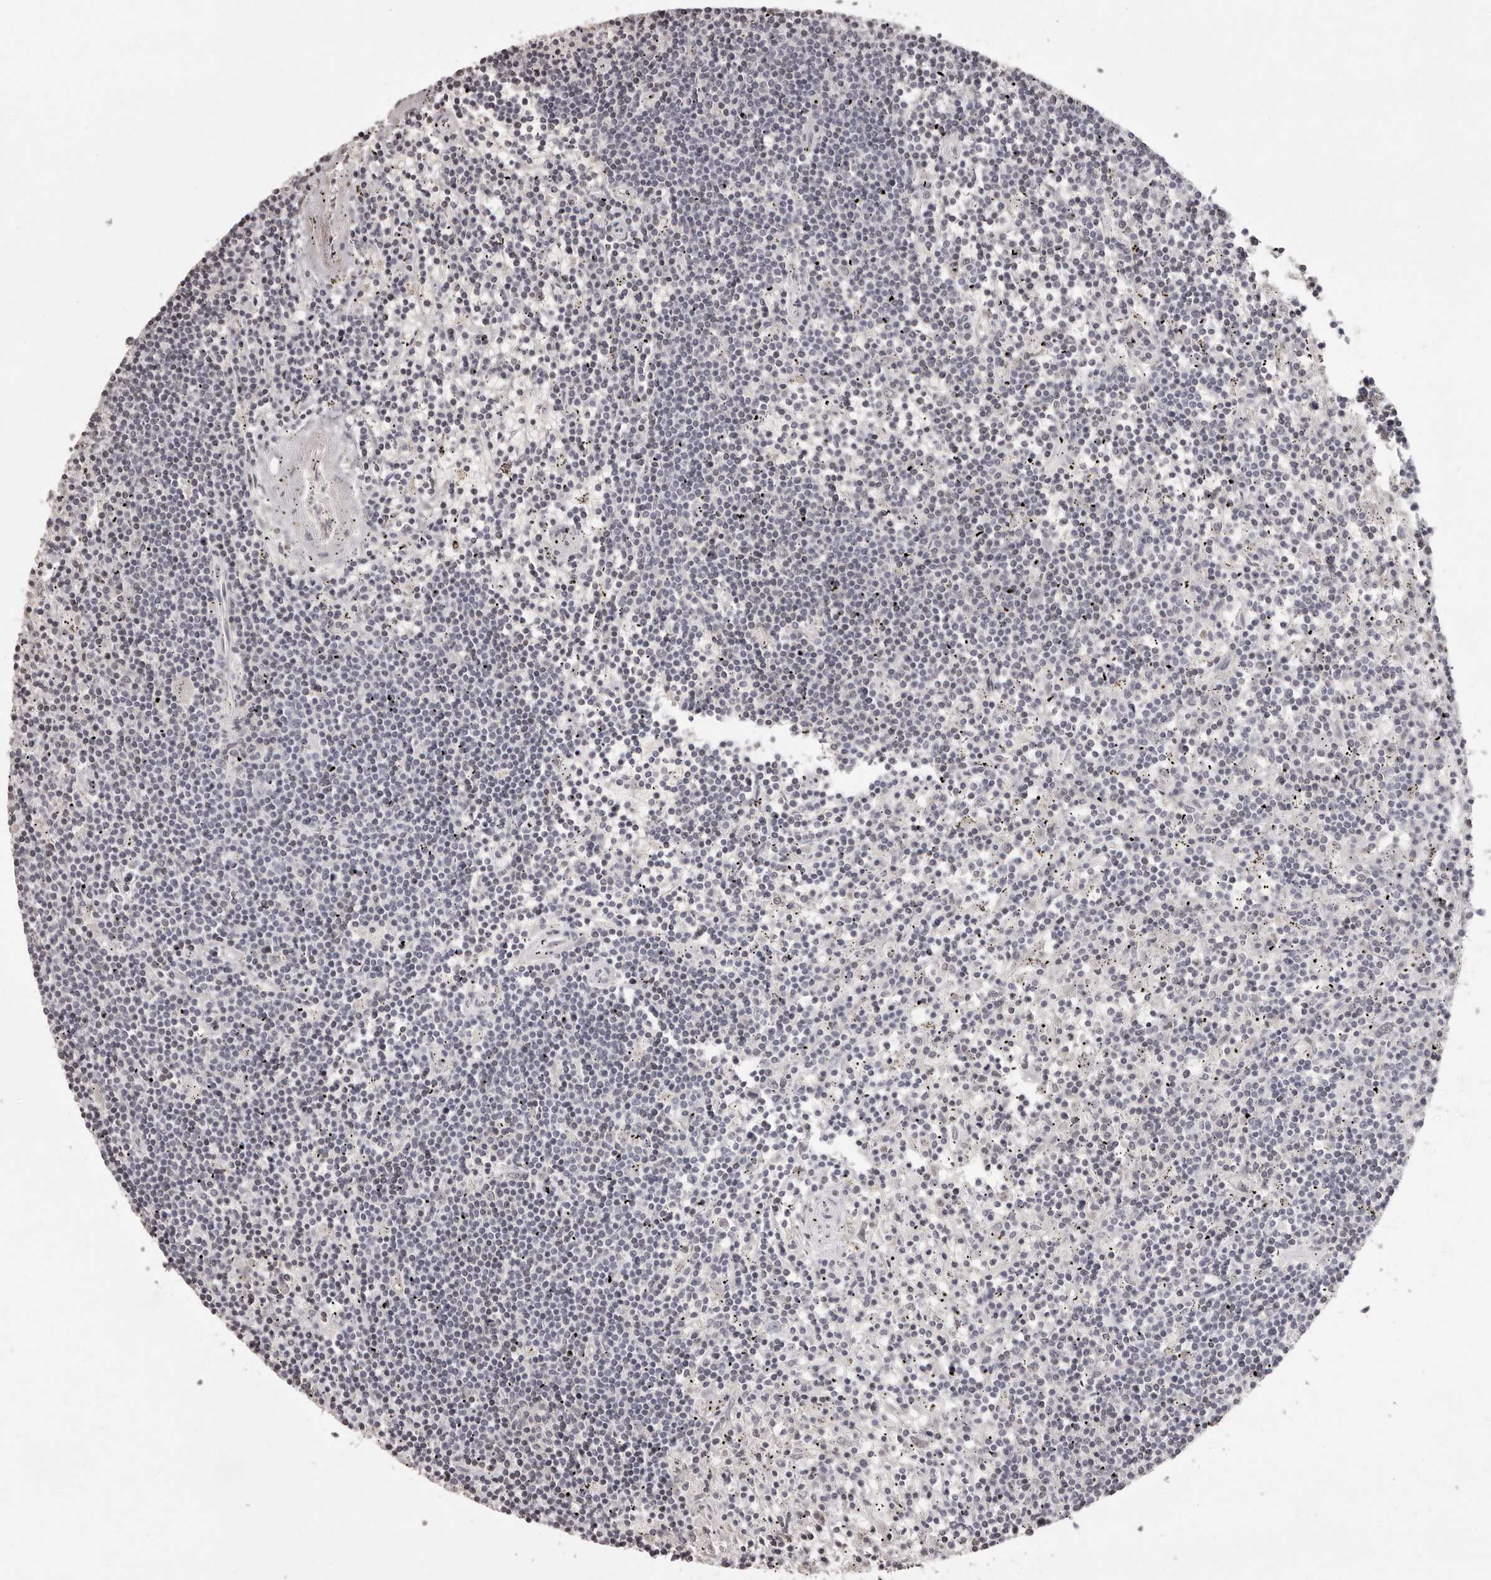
{"staining": {"intensity": "negative", "quantity": "none", "location": "none"}, "tissue": "lymphoma", "cell_type": "Tumor cells", "image_type": "cancer", "snomed": [{"axis": "morphology", "description": "Malignant lymphoma, non-Hodgkin's type, Low grade"}, {"axis": "topography", "description": "Spleen"}], "caption": "Tumor cells are negative for brown protein staining in lymphoma.", "gene": "C8orf74", "patient": {"sex": "male", "age": 76}}